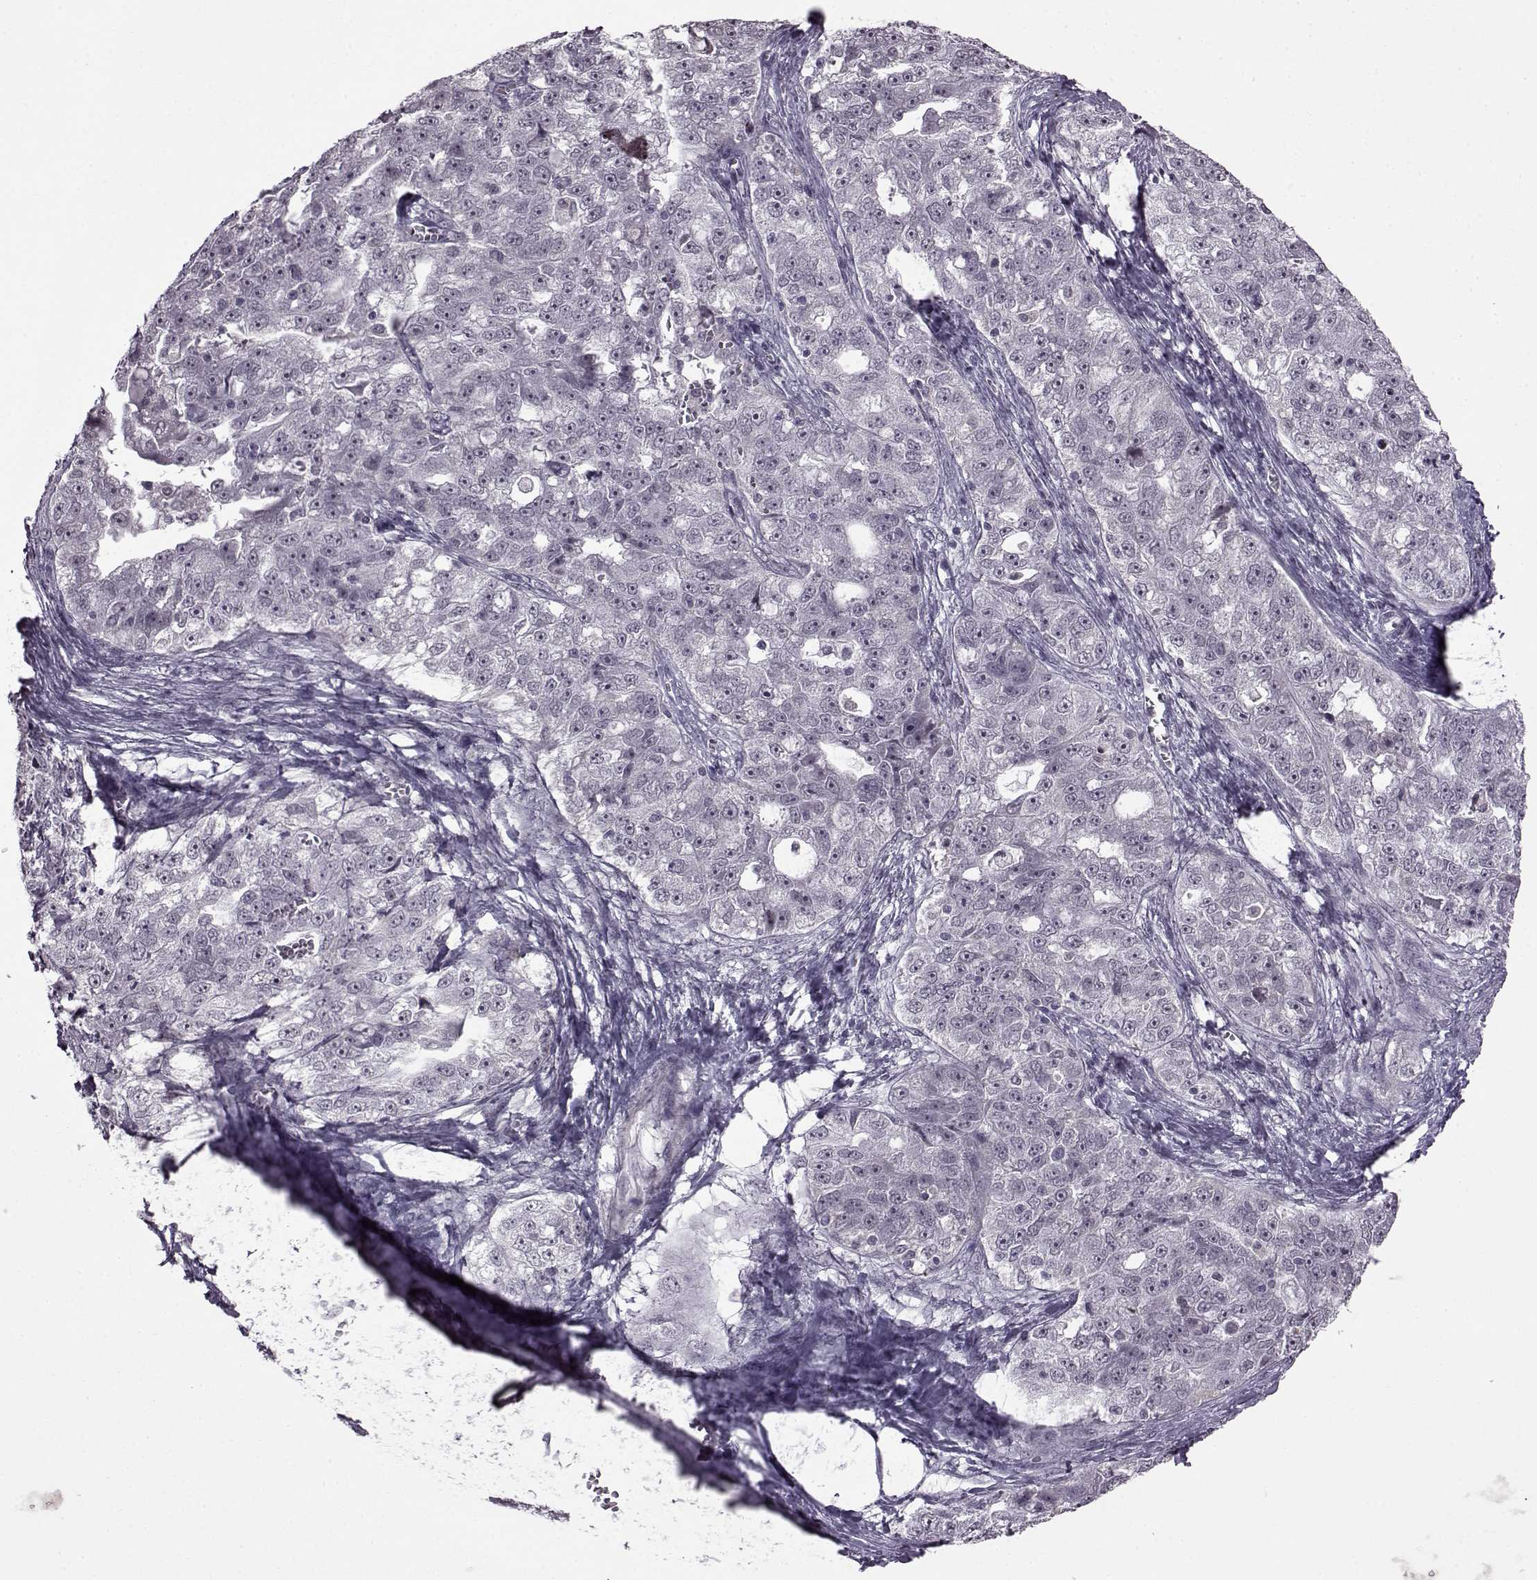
{"staining": {"intensity": "negative", "quantity": "none", "location": "none"}, "tissue": "ovarian cancer", "cell_type": "Tumor cells", "image_type": "cancer", "snomed": [{"axis": "morphology", "description": "Cystadenocarcinoma, serous, NOS"}, {"axis": "topography", "description": "Ovary"}], "caption": "DAB immunohistochemical staining of serous cystadenocarcinoma (ovarian) exhibits no significant staining in tumor cells.", "gene": "SLC28A2", "patient": {"sex": "female", "age": 51}}